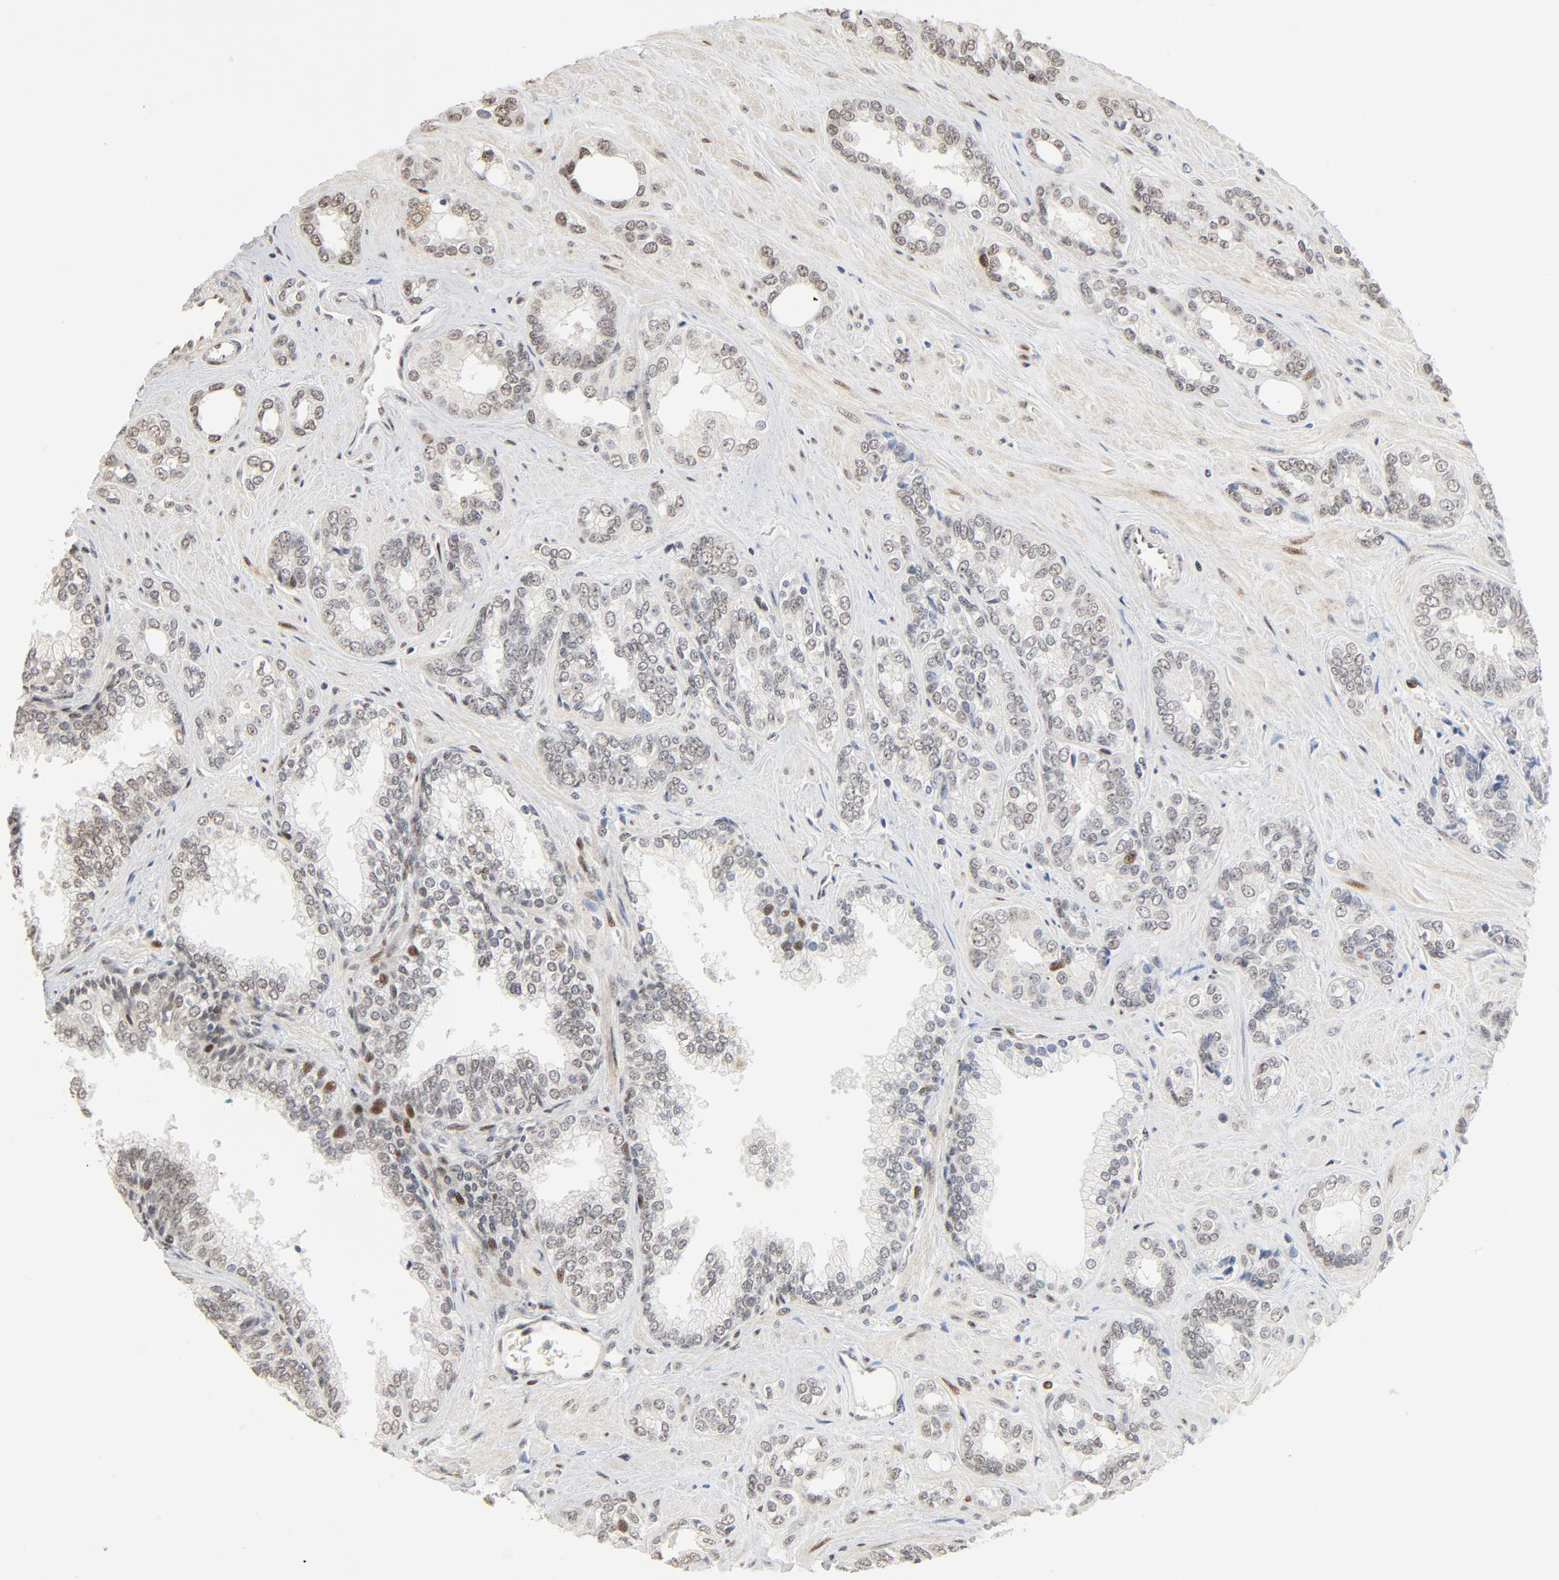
{"staining": {"intensity": "weak", "quantity": "25%-75%", "location": "nuclear"}, "tissue": "prostate cancer", "cell_type": "Tumor cells", "image_type": "cancer", "snomed": [{"axis": "morphology", "description": "Adenocarcinoma, High grade"}, {"axis": "topography", "description": "Prostate"}], "caption": "The micrograph shows immunohistochemical staining of prostate cancer (high-grade adenocarcinoma). There is weak nuclear staining is appreciated in about 25%-75% of tumor cells. Using DAB (3,3'-diaminobenzidine) (brown) and hematoxylin (blue) stains, captured at high magnification using brightfield microscopy.", "gene": "GTF2I", "patient": {"sex": "male", "age": 67}}